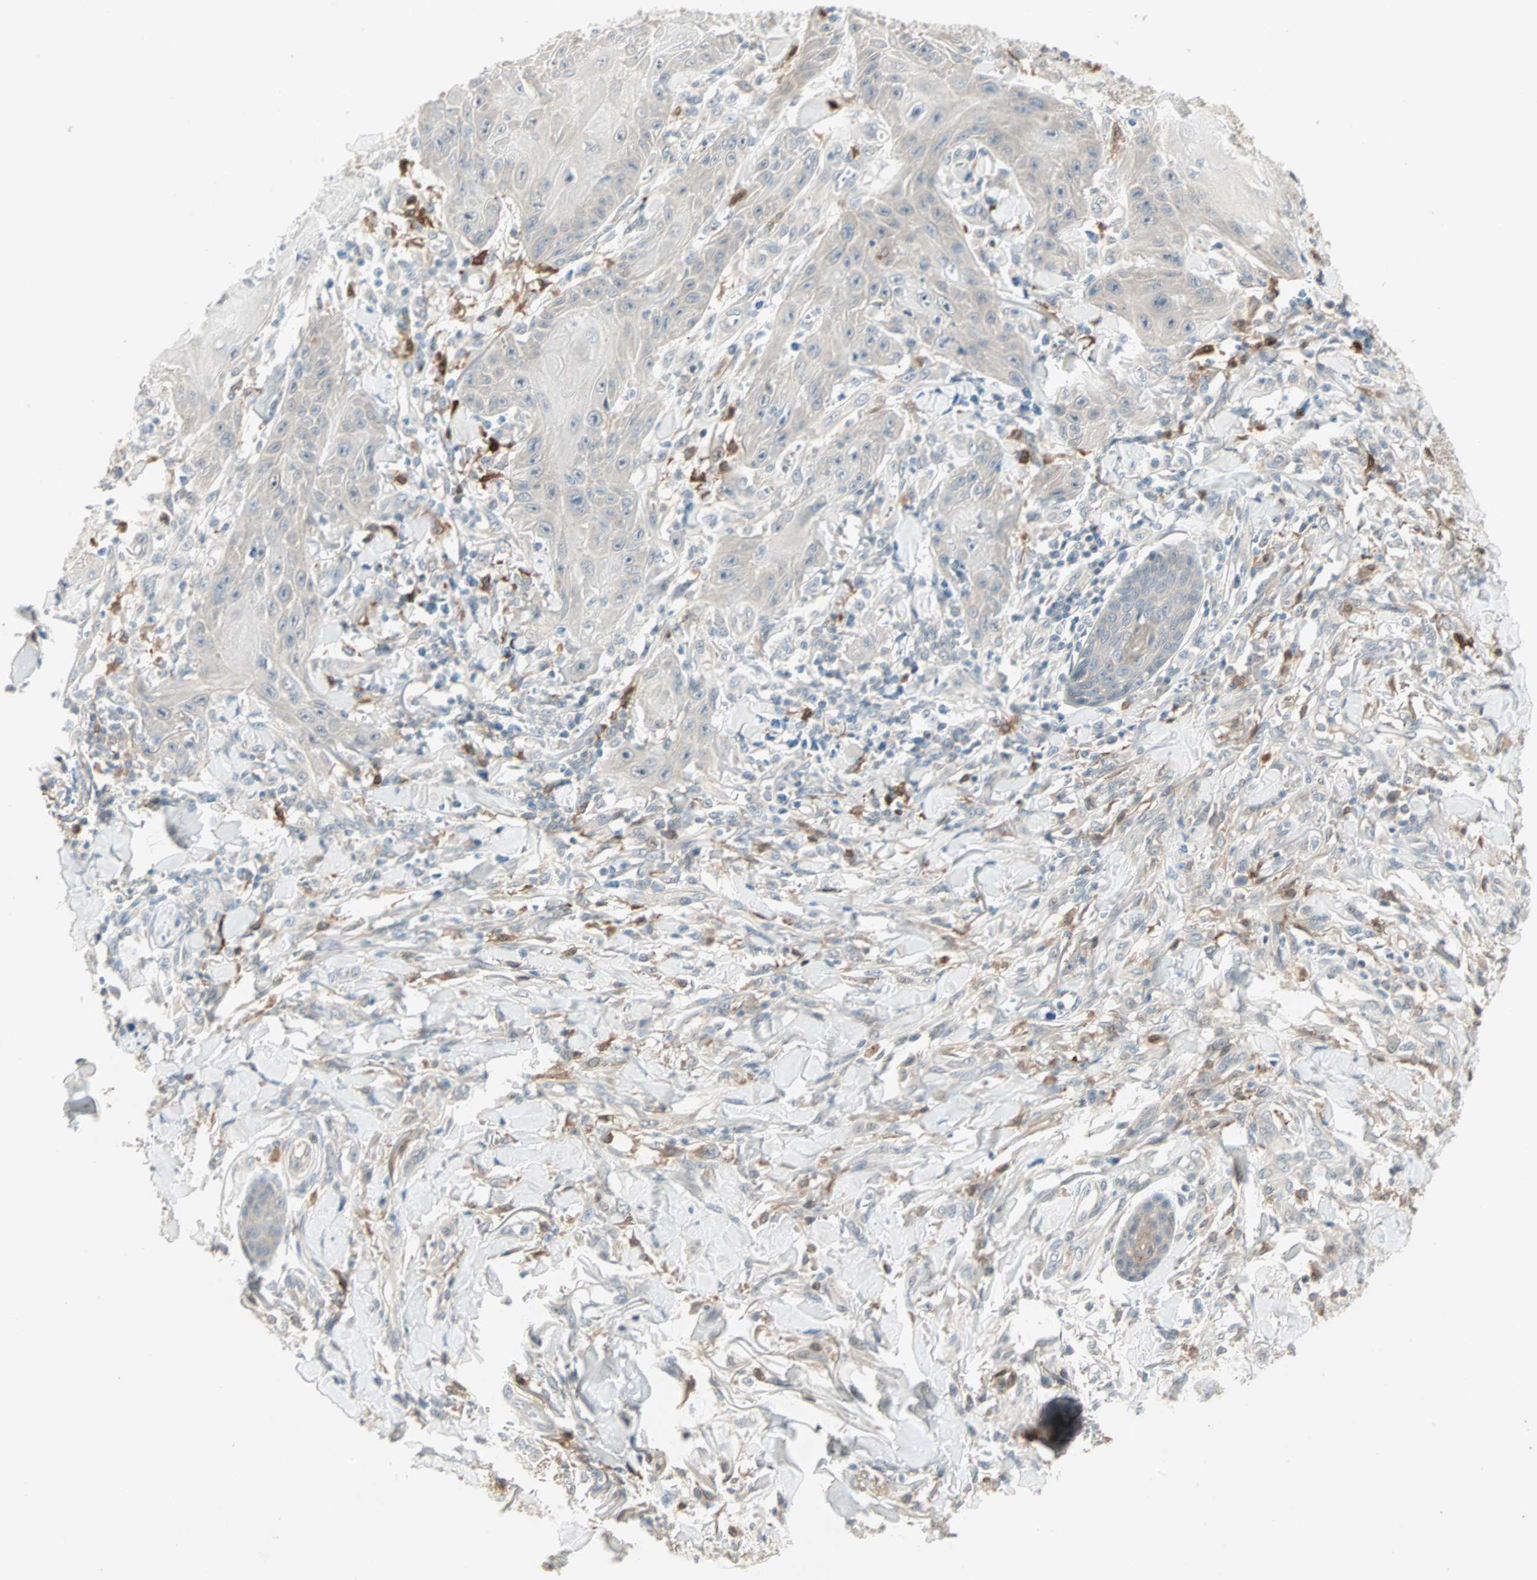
{"staining": {"intensity": "weak", "quantity": "<25%", "location": "cytoplasmic/membranous"}, "tissue": "skin cancer", "cell_type": "Tumor cells", "image_type": "cancer", "snomed": [{"axis": "morphology", "description": "Squamous cell carcinoma, NOS"}, {"axis": "topography", "description": "Skin"}], "caption": "This is an immunohistochemistry (IHC) micrograph of skin cancer. There is no staining in tumor cells.", "gene": "RTL6", "patient": {"sex": "female", "age": 78}}